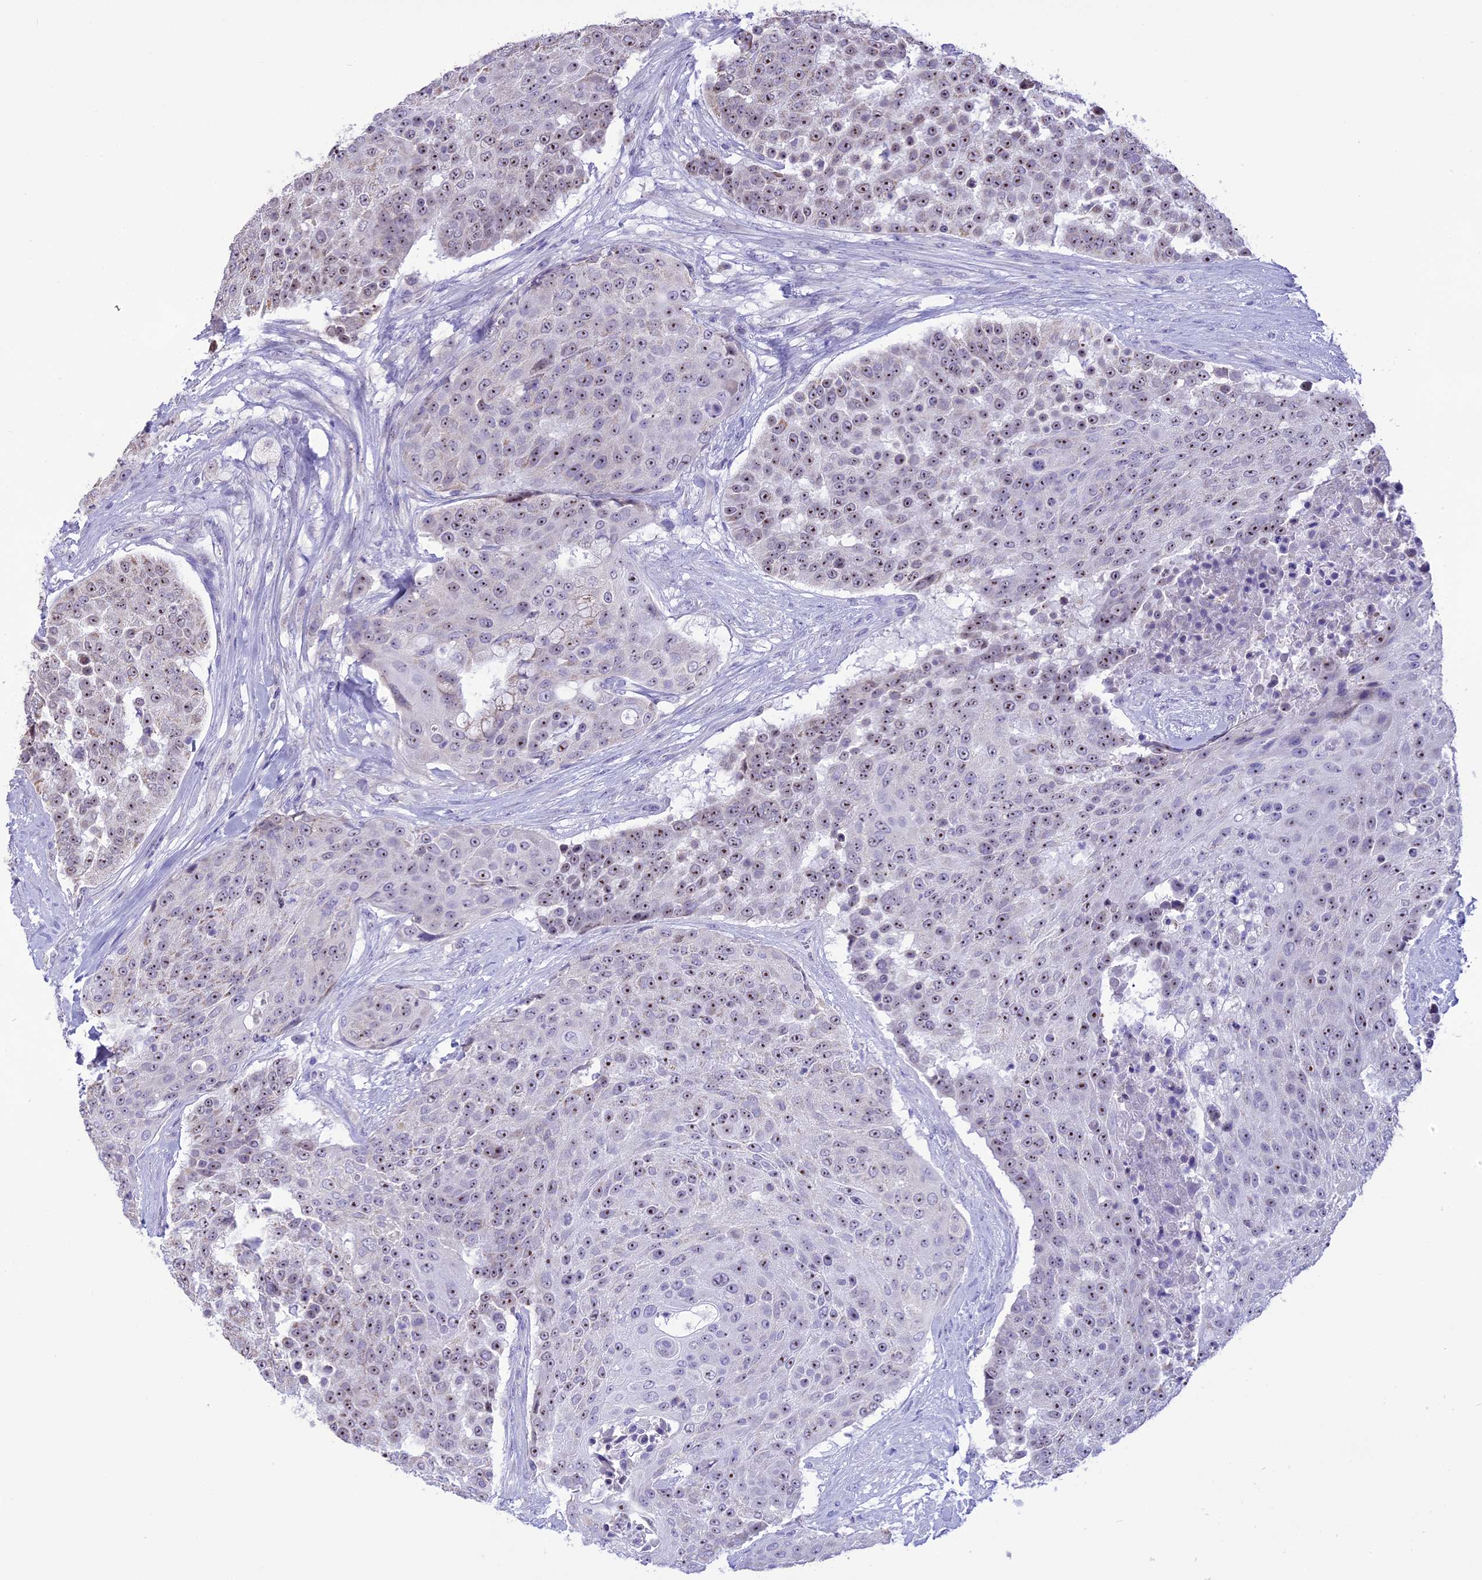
{"staining": {"intensity": "moderate", "quantity": ">75%", "location": "nuclear"}, "tissue": "urothelial cancer", "cell_type": "Tumor cells", "image_type": "cancer", "snomed": [{"axis": "morphology", "description": "Urothelial carcinoma, High grade"}, {"axis": "topography", "description": "Urinary bladder"}], "caption": "DAB immunohistochemical staining of urothelial cancer reveals moderate nuclear protein staining in approximately >75% of tumor cells.", "gene": "CMSS1", "patient": {"sex": "female", "age": 63}}